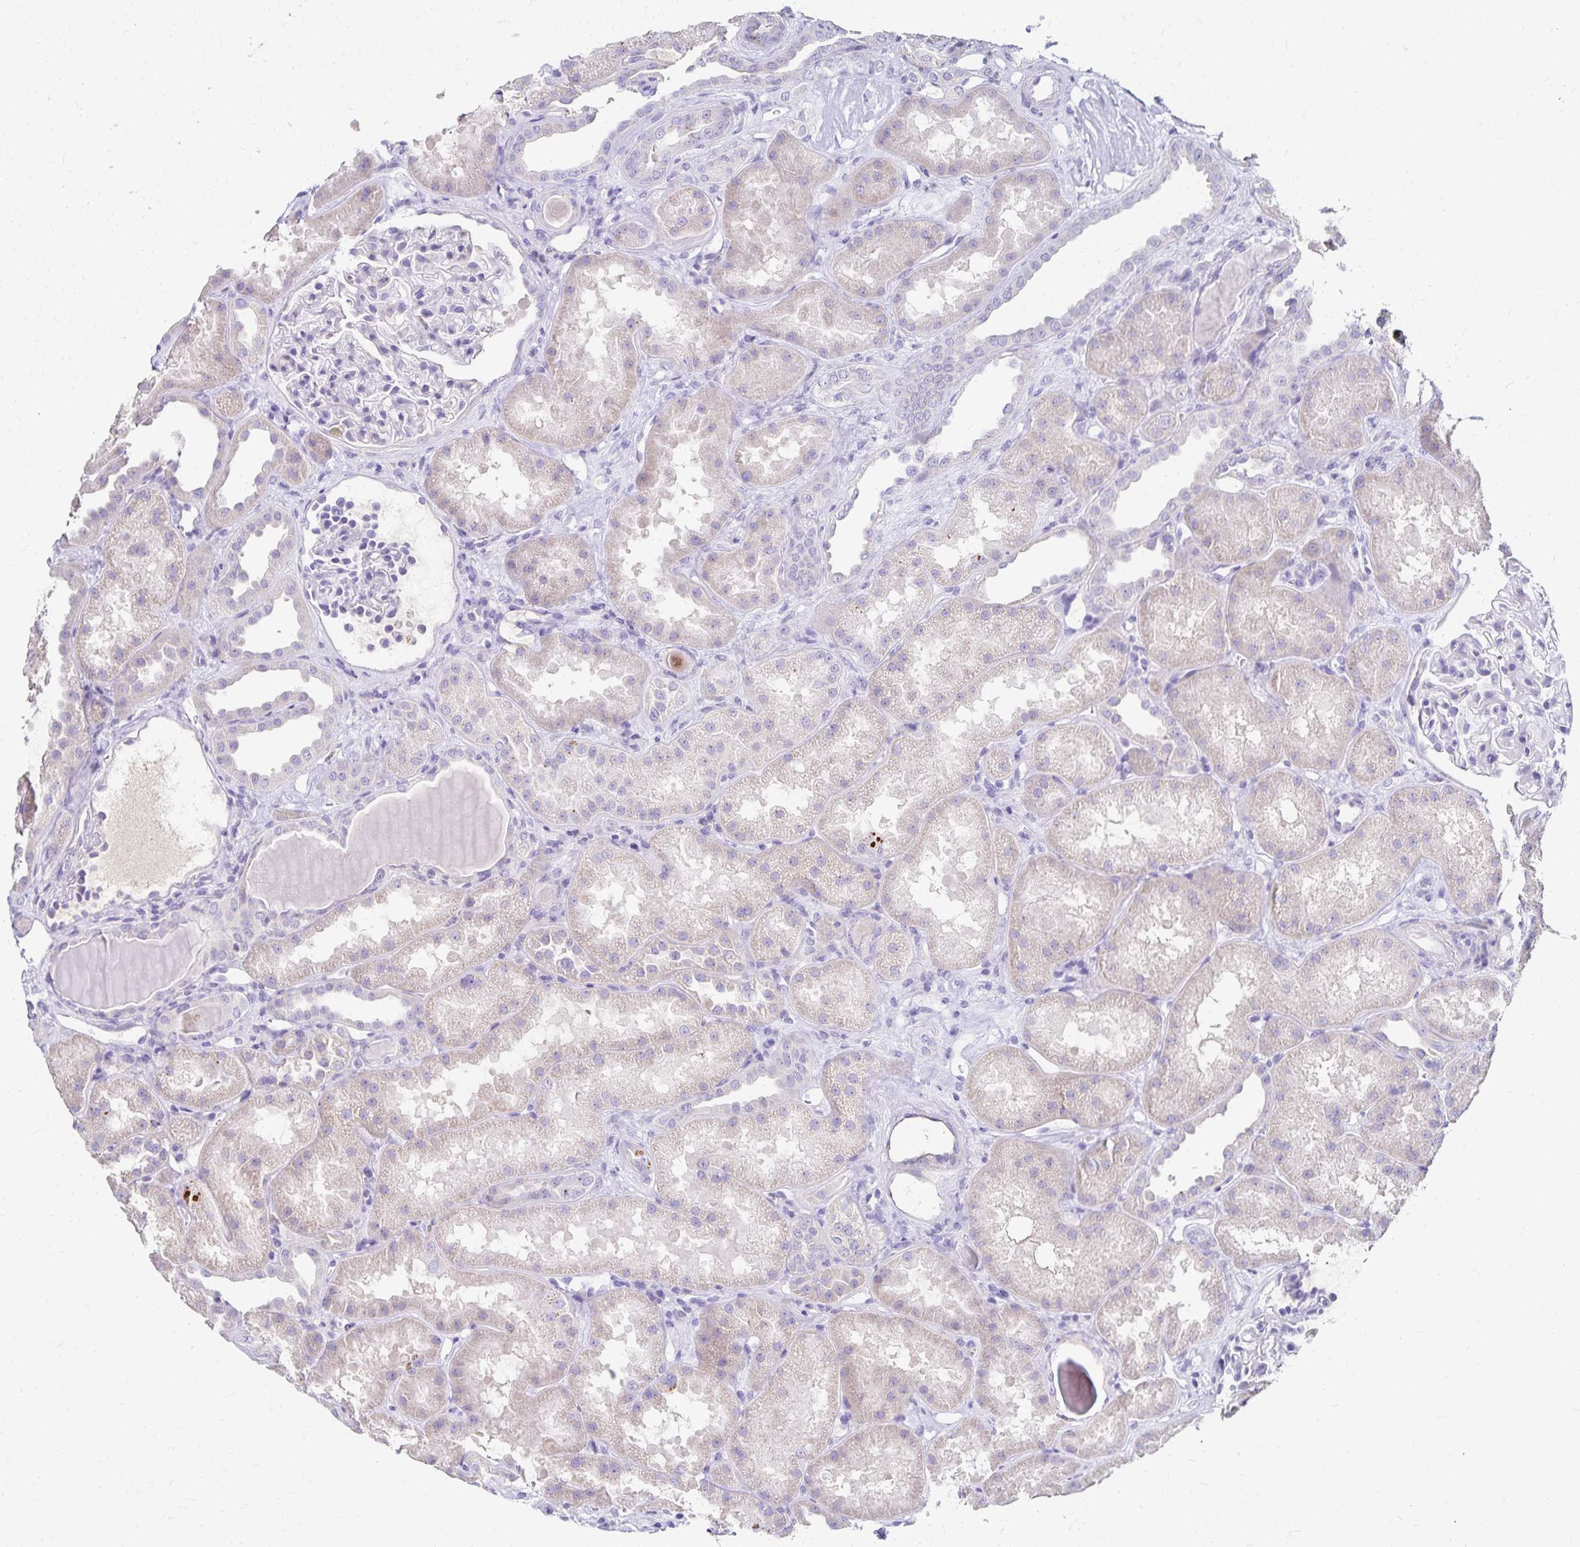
{"staining": {"intensity": "negative", "quantity": "none", "location": "none"}, "tissue": "kidney", "cell_type": "Cells in glomeruli", "image_type": "normal", "snomed": [{"axis": "morphology", "description": "Normal tissue, NOS"}, {"axis": "topography", "description": "Kidney"}], "caption": "Kidney was stained to show a protein in brown. There is no significant staining in cells in glomeruli. (DAB IHC, high magnification).", "gene": "PAX5", "patient": {"sex": "male", "age": 61}}